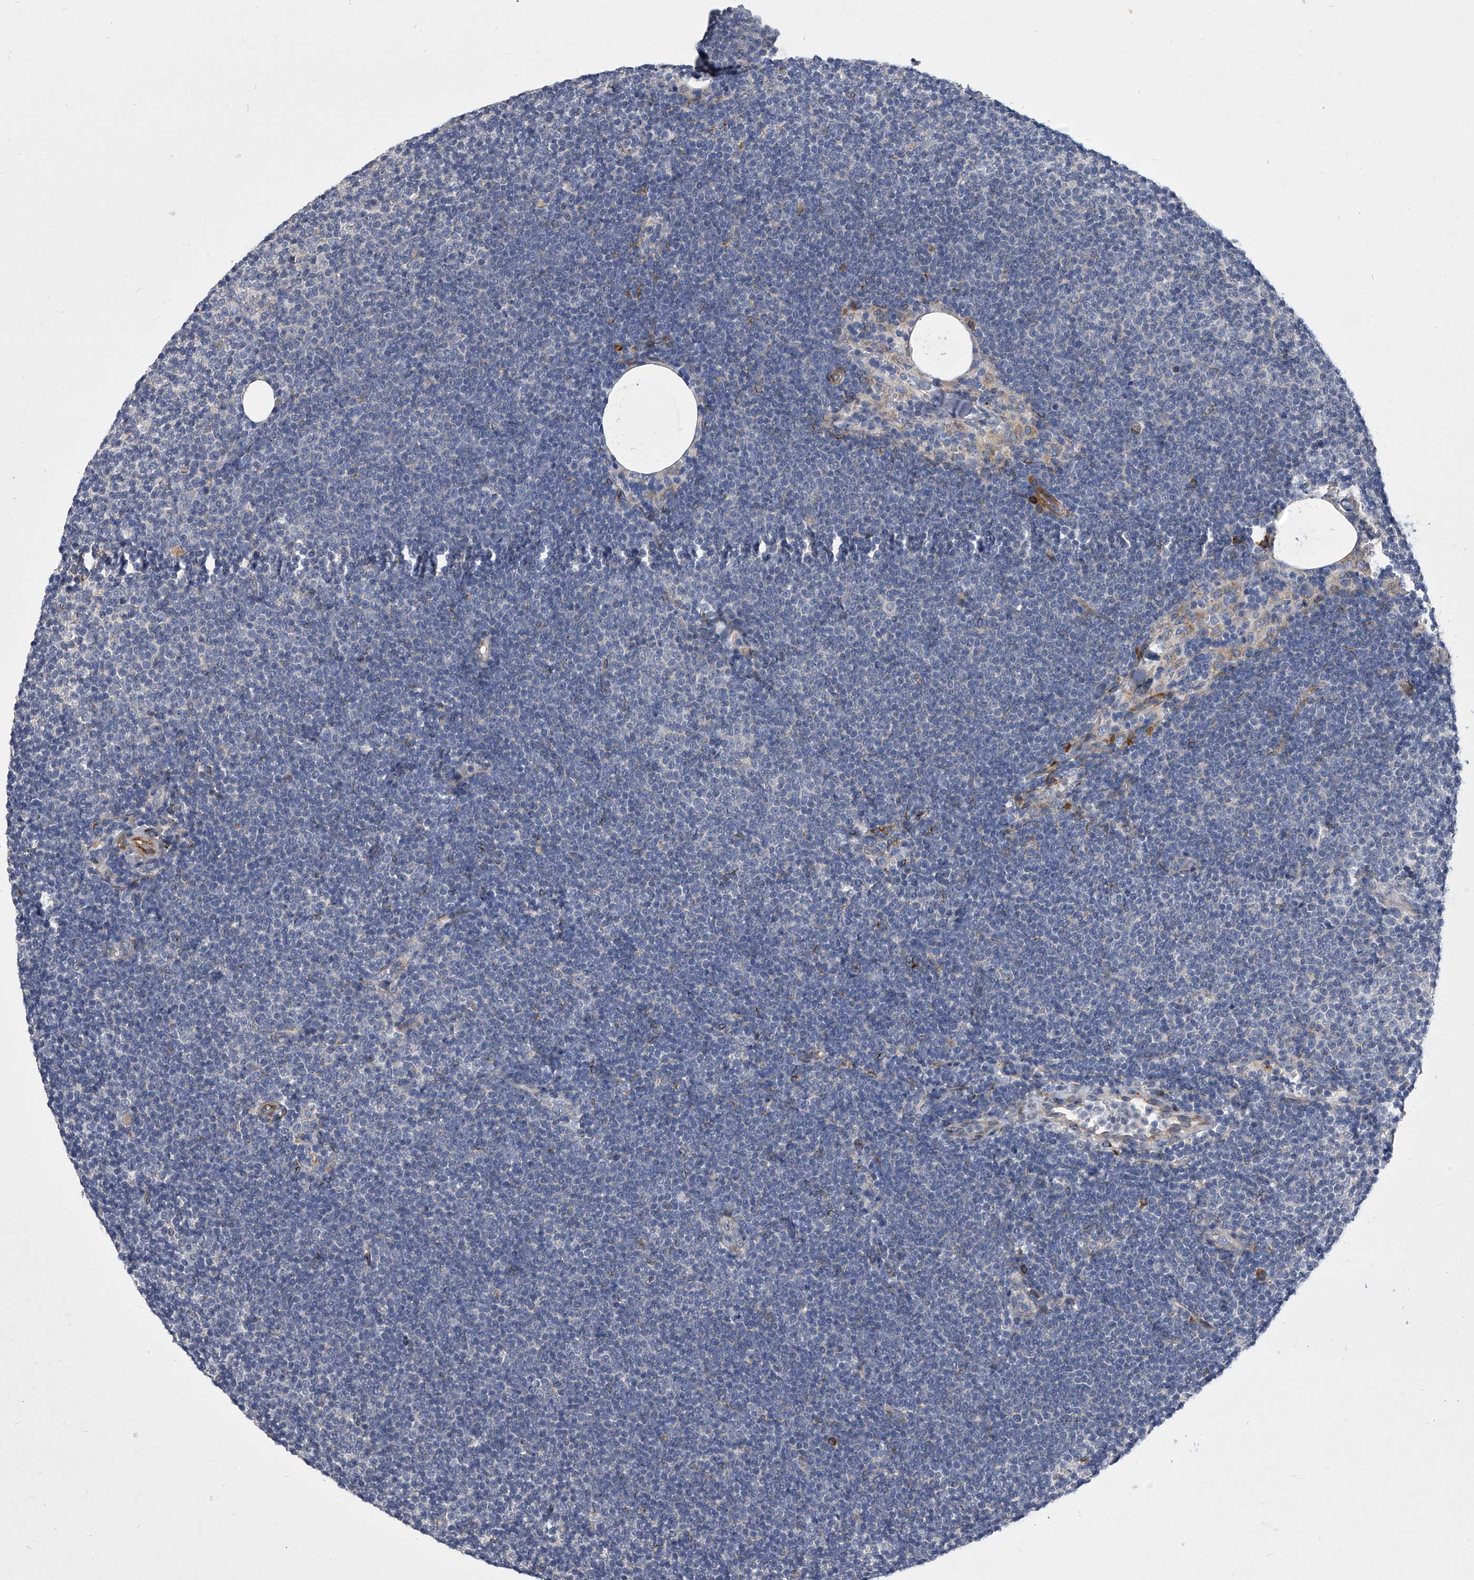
{"staining": {"intensity": "negative", "quantity": "none", "location": "none"}, "tissue": "lymphoma", "cell_type": "Tumor cells", "image_type": "cancer", "snomed": [{"axis": "morphology", "description": "Malignant lymphoma, non-Hodgkin's type, Low grade"}, {"axis": "topography", "description": "Lymph node"}], "caption": "DAB immunohistochemical staining of human lymphoma exhibits no significant expression in tumor cells.", "gene": "CCR4", "patient": {"sex": "female", "age": 53}}